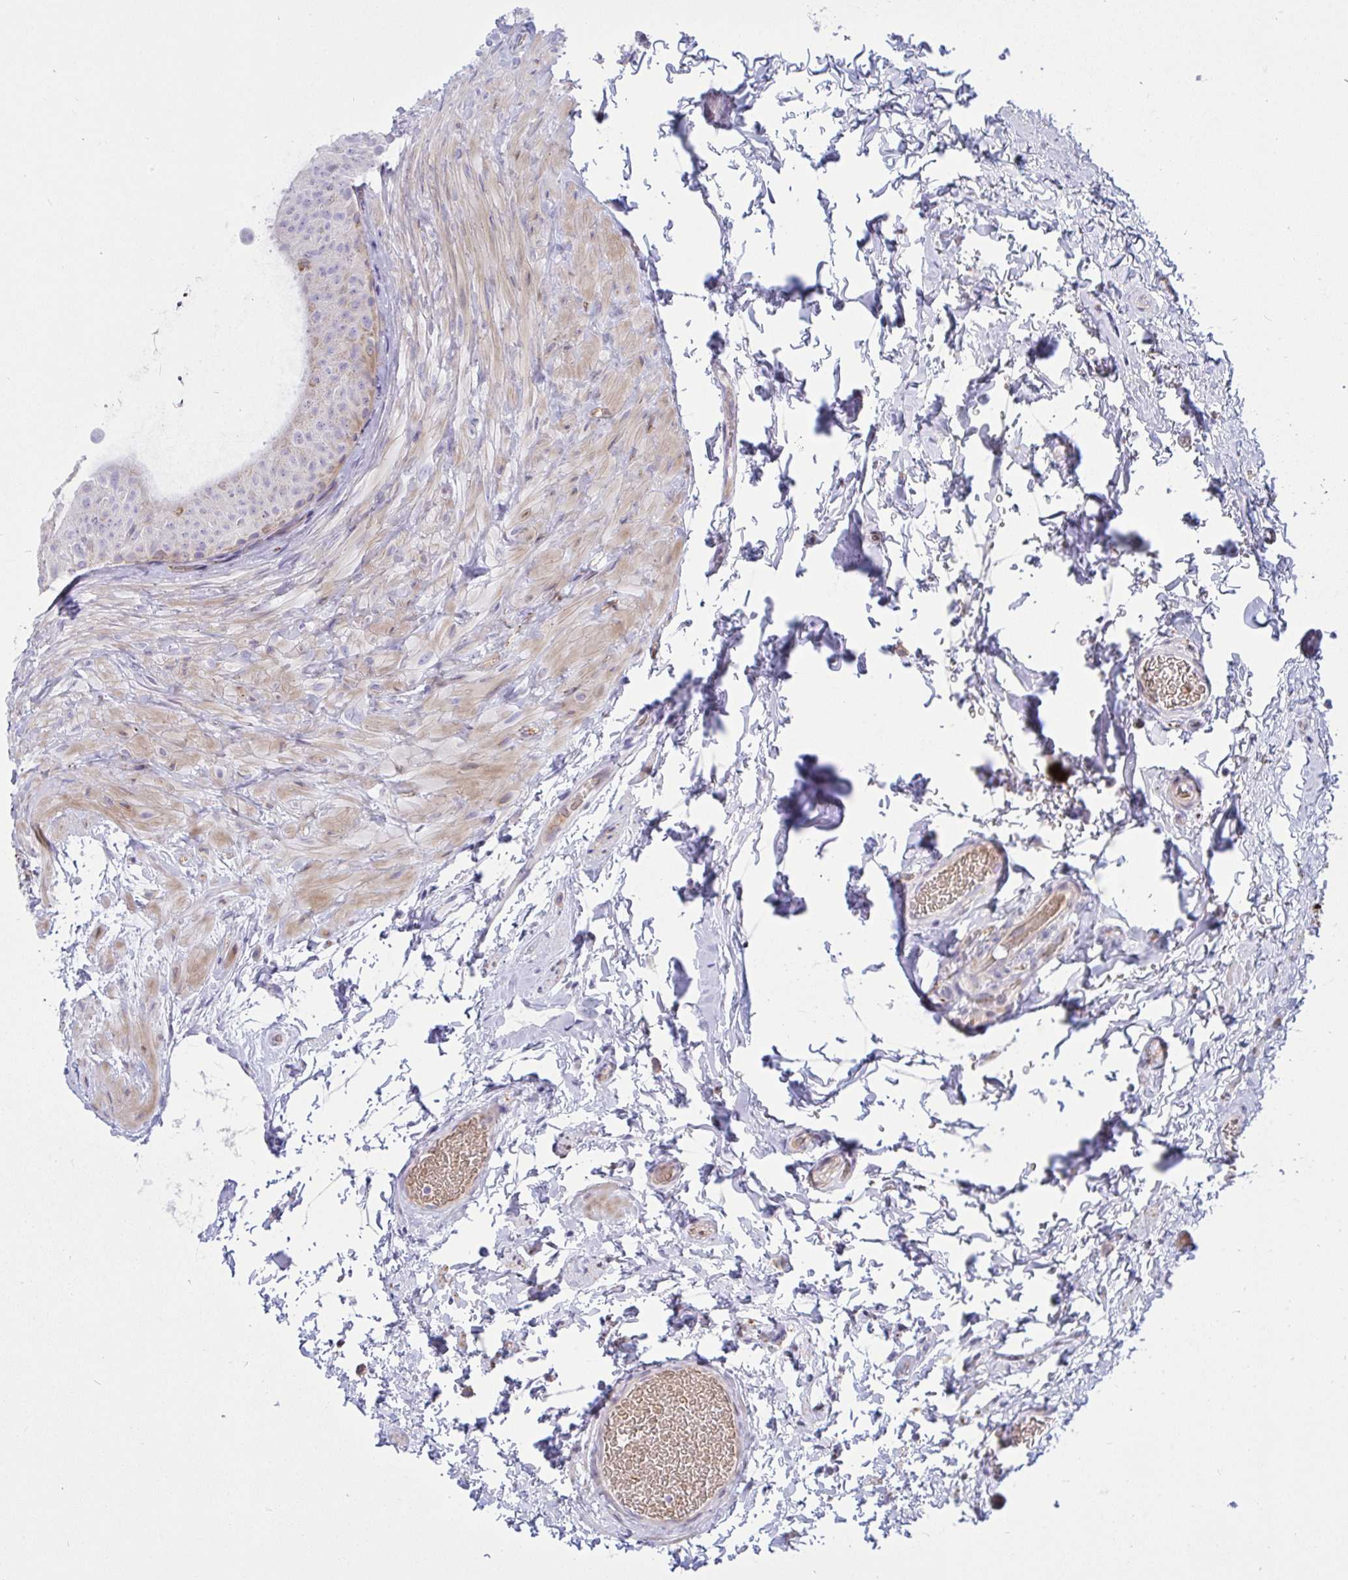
{"staining": {"intensity": "weak", "quantity": "25%-75%", "location": "cytoplasmic/membranous"}, "tissue": "epididymis", "cell_type": "Glandular cells", "image_type": "normal", "snomed": [{"axis": "morphology", "description": "Normal tissue, NOS"}, {"axis": "topography", "description": "Epididymis, spermatic cord, NOS"}, {"axis": "topography", "description": "Epididymis"}], "caption": "IHC micrograph of benign human epididymis stained for a protein (brown), which exhibits low levels of weak cytoplasmic/membranous positivity in about 25%-75% of glandular cells.", "gene": "NTN1", "patient": {"sex": "male", "age": 31}}